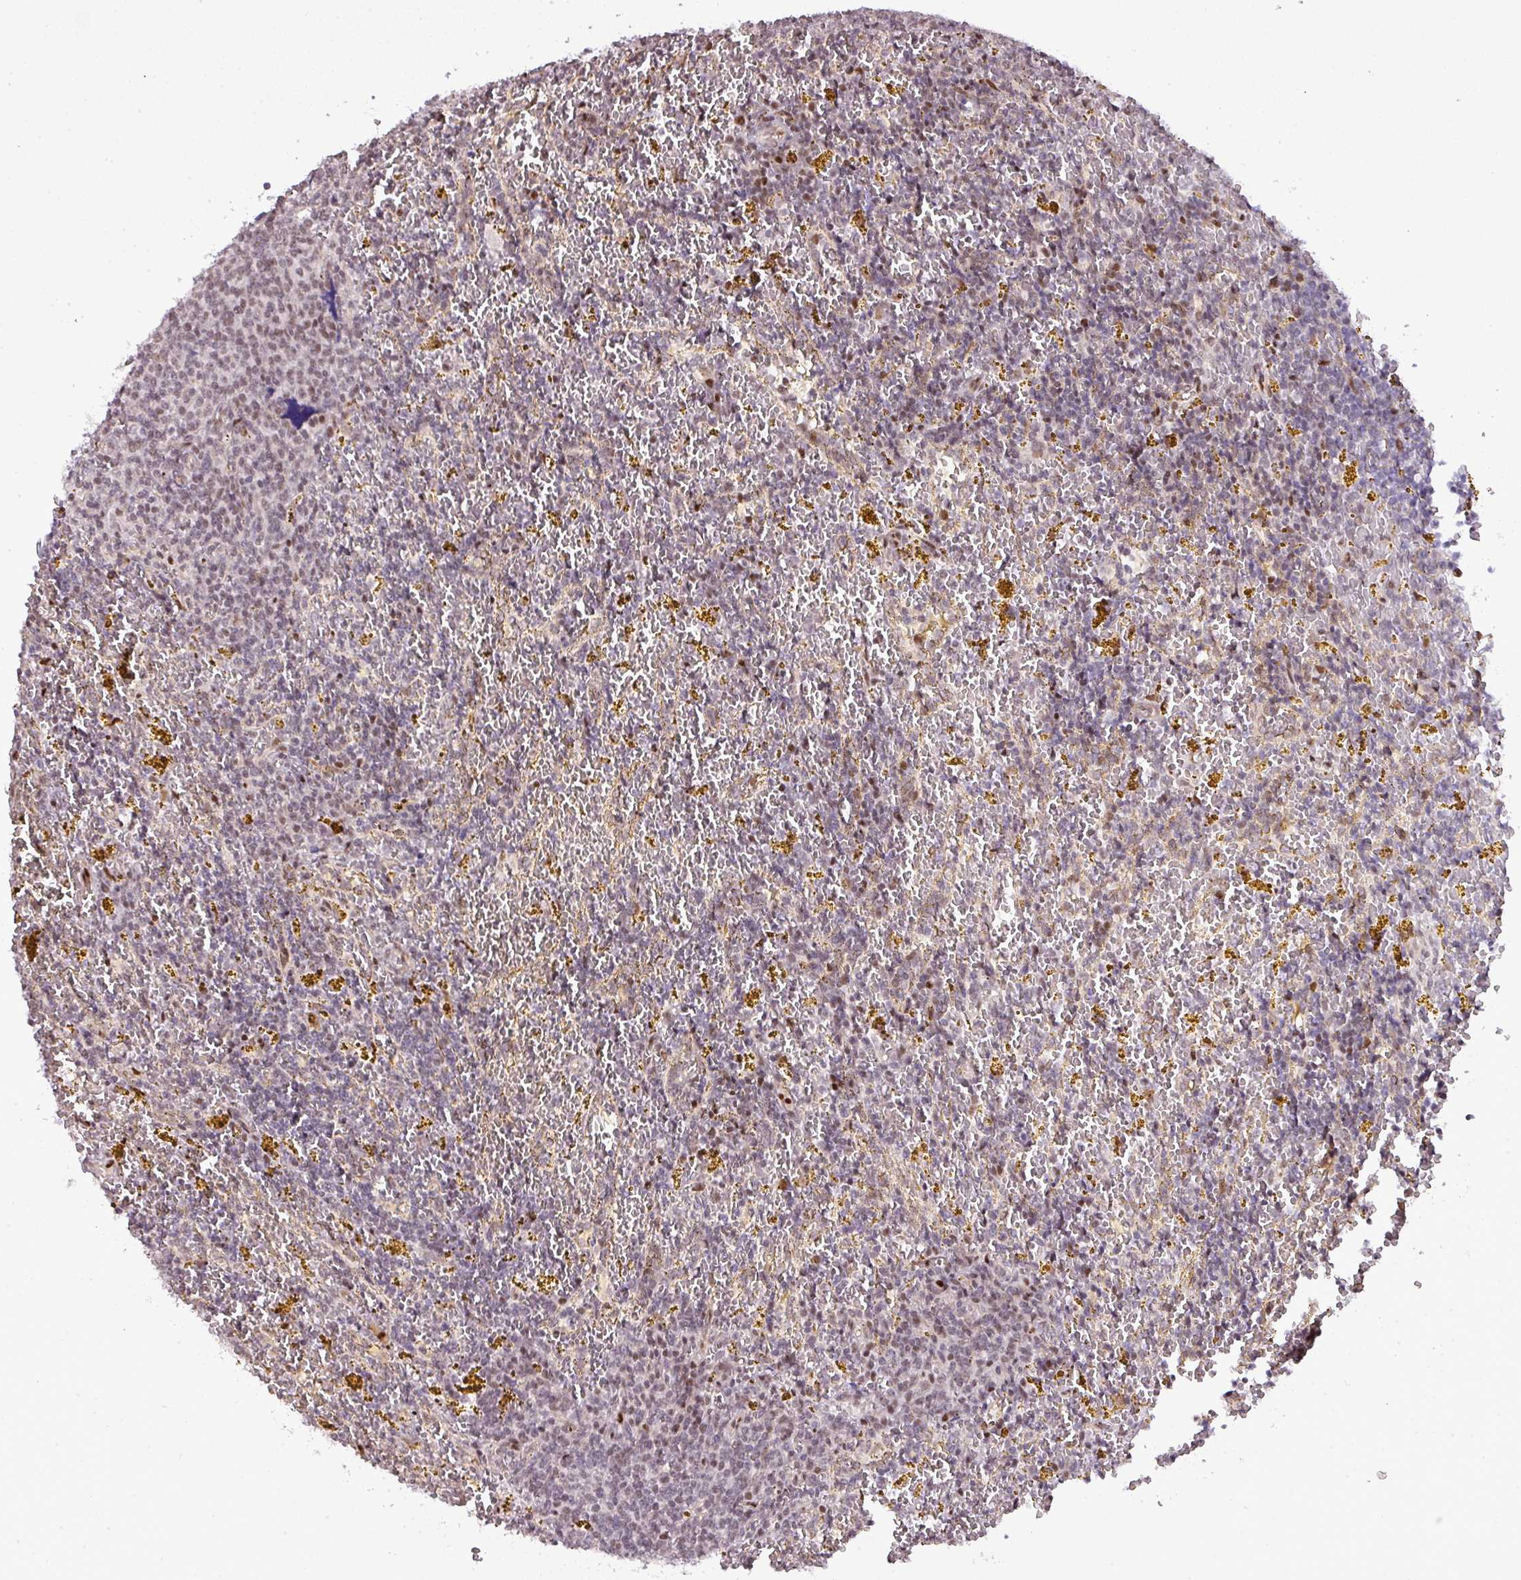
{"staining": {"intensity": "weak", "quantity": "25%-75%", "location": "nuclear"}, "tissue": "lymphoma", "cell_type": "Tumor cells", "image_type": "cancer", "snomed": [{"axis": "morphology", "description": "Malignant lymphoma, non-Hodgkin's type, Low grade"}, {"axis": "topography", "description": "Spleen"}, {"axis": "topography", "description": "Lymph node"}], "caption": "Brown immunohistochemical staining in lymphoma exhibits weak nuclear positivity in approximately 25%-75% of tumor cells.", "gene": "MYSM1", "patient": {"sex": "female", "age": 66}}